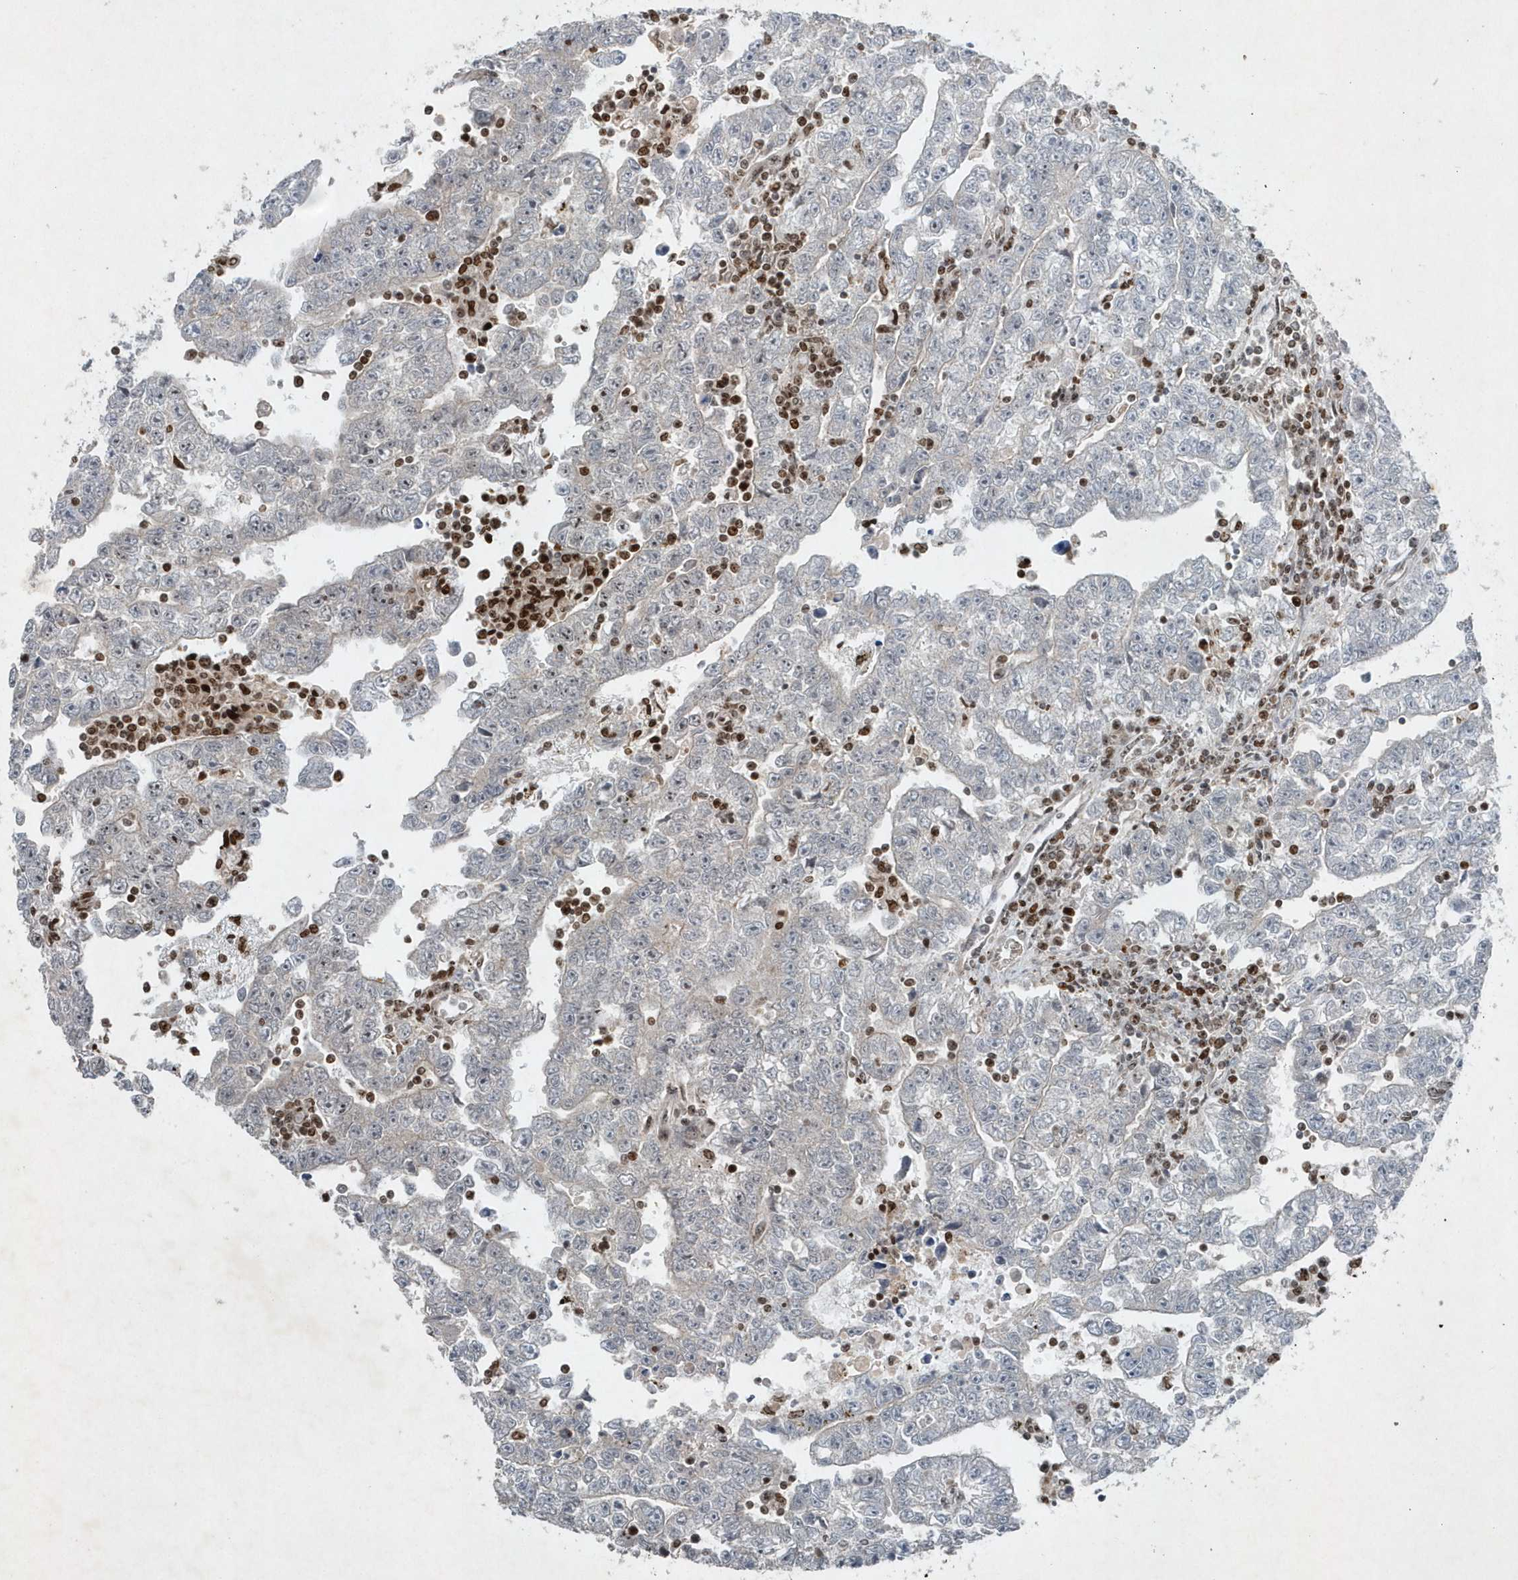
{"staining": {"intensity": "negative", "quantity": "none", "location": "none"}, "tissue": "testis cancer", "cell_type": "Tumor cells", "image_type": "cancer", "snomed": [{"axis": "morphology", "description": "Carcinoma, Embryonal, NOS"}, {"axis": "topography", "description": "Testis"}], "caption": "A micrograph of human testis cancer (embryonal carcinoma) is negative for staining in tumor cells.", "gene": "QTRT2", "patient": {"sex": "male", "age": 25}}